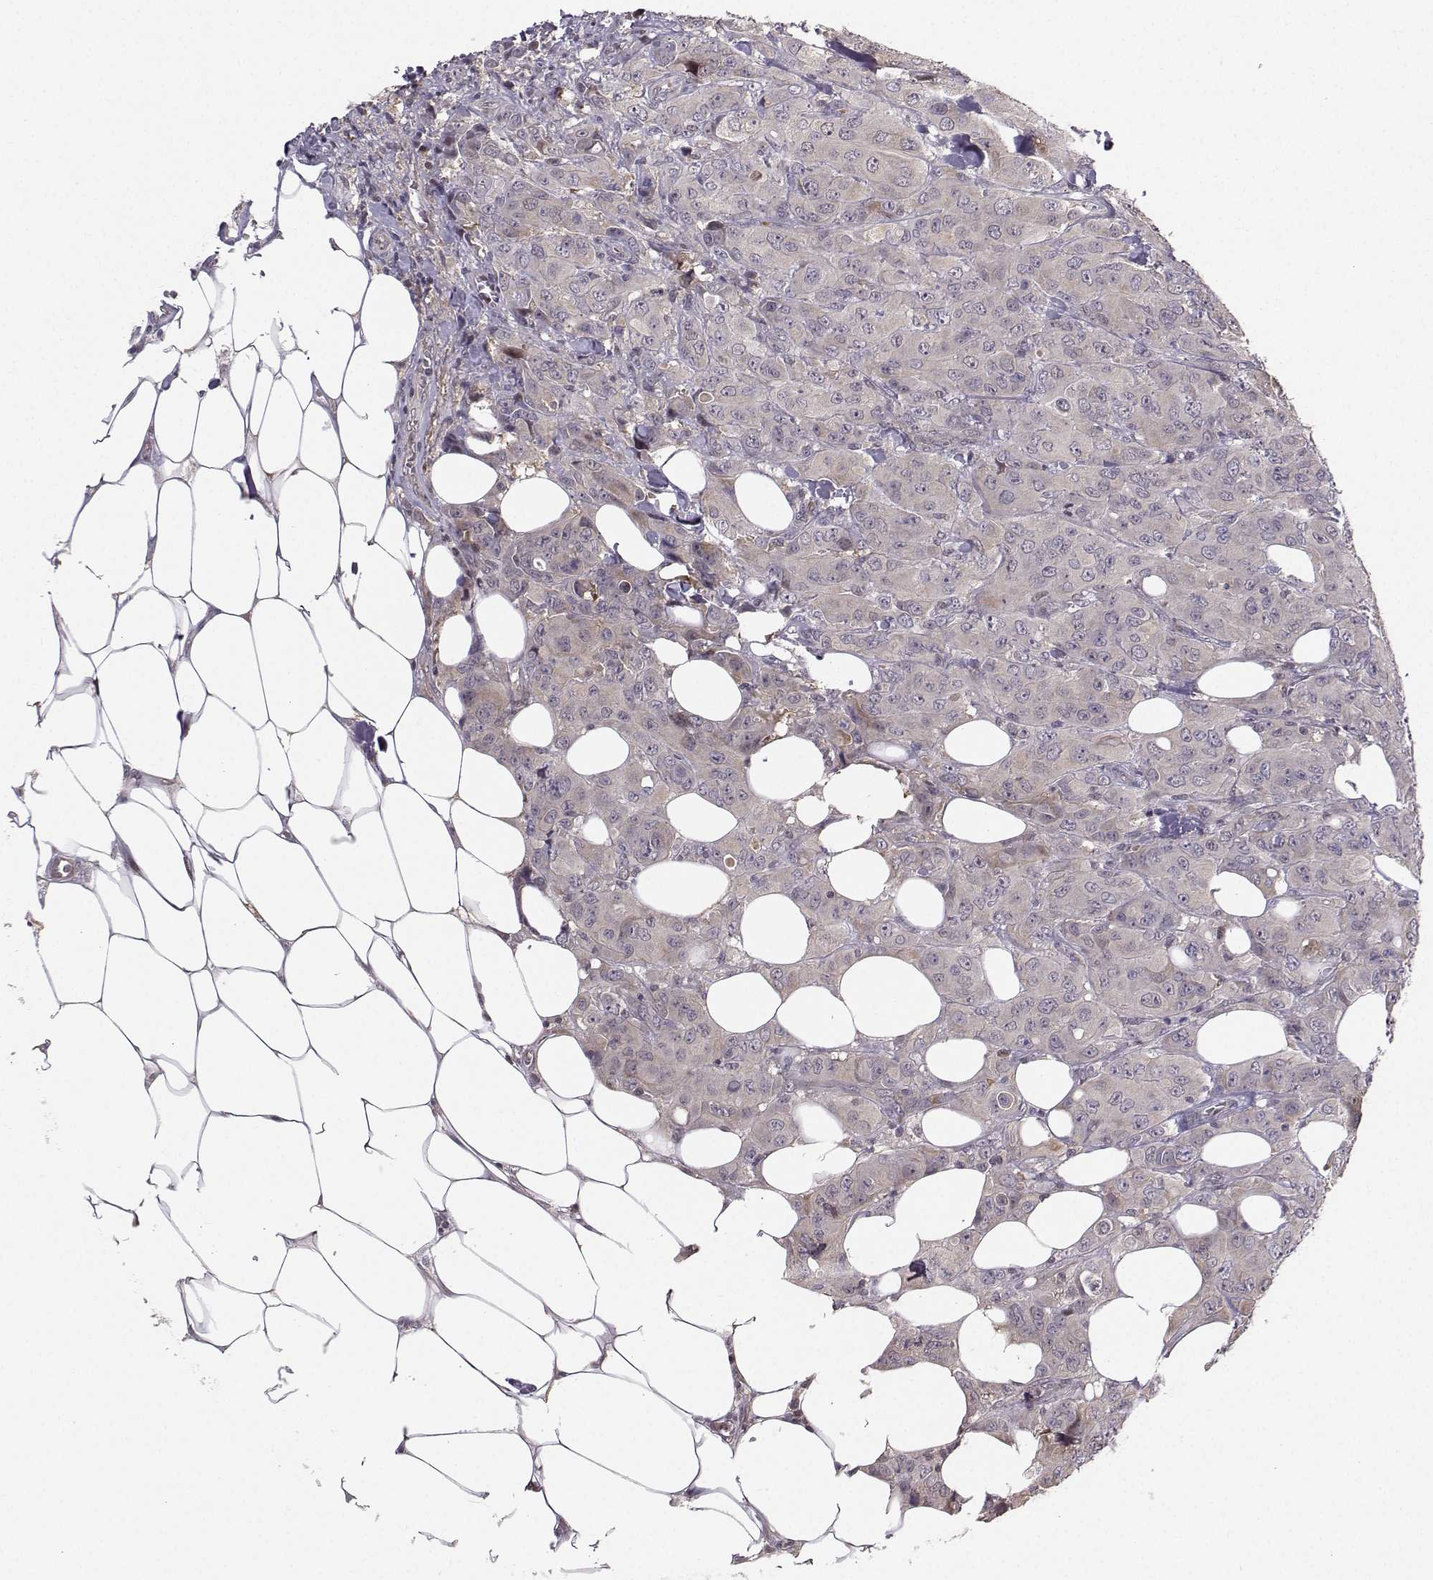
{"staining": {"intensity": "negative", "quantity": "none", "location": "none"}, "tissue": "breast cancer", "cell_type": "Tumor cells", "image_type": "cancer", "snomed": [{"axis": "morphology", "description": "Duct carcinoma"}, {"axis": "topography", "description": "Breast"}], "caption": "This image is of breast intraductal carcinoma stained with immunohistochemistry to label a protein in brown with the nuclei are counter-stained blue. There is no expression in tumor cells. Nuclei are stained in blue.", "gene": "PKP2", "patient": {"sex": "female", "age": 43}}